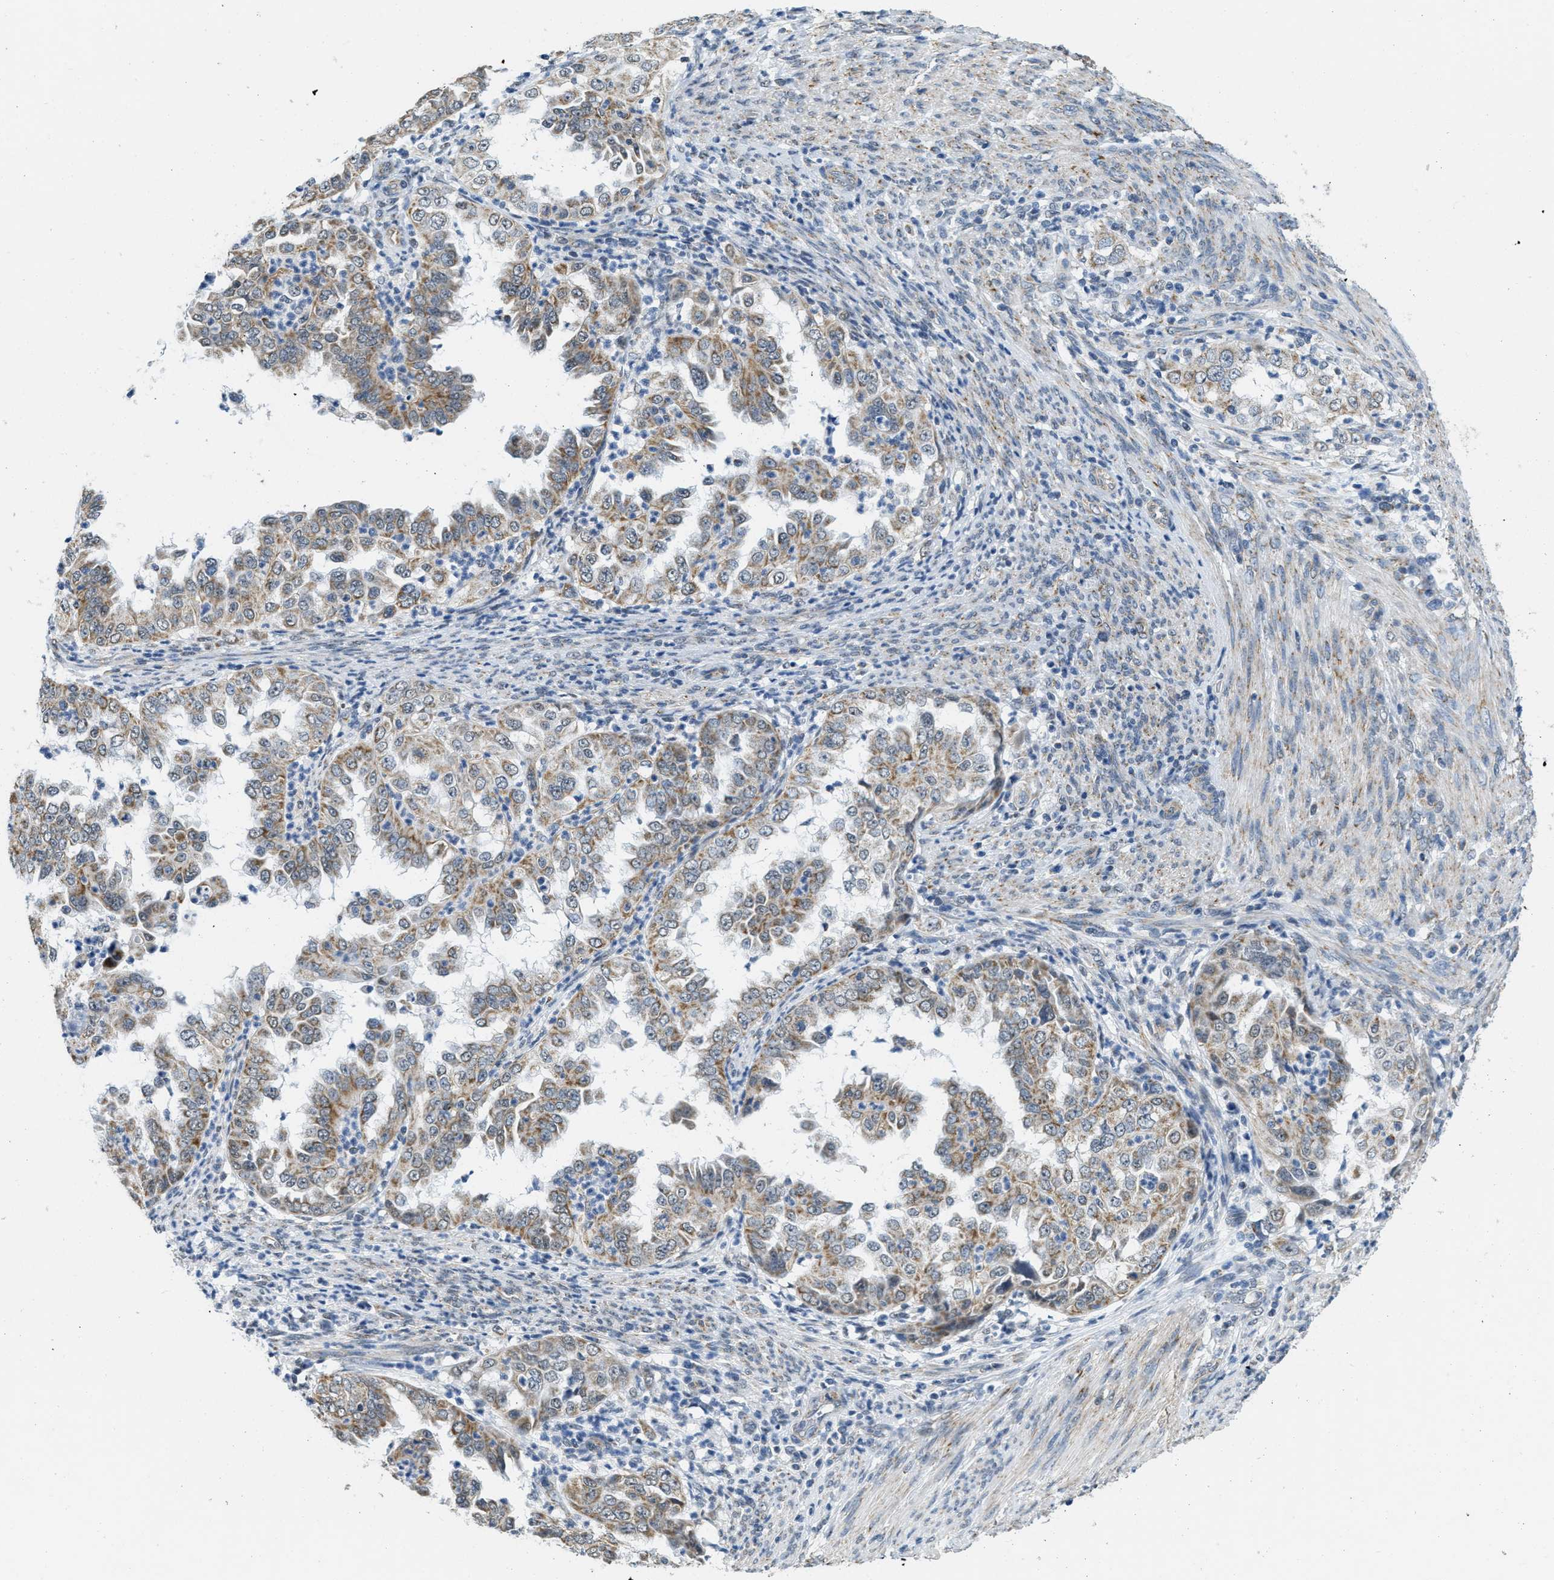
{"staining": {"intensity": "weak", "quantity": ">75%", "location": "cytoplasmic/membranous"}, "tissue": "endometrial cancer", "cell_type": "Tumor cells", "image_type": "cancer", "snomed": [{"axis": "morphology", "description": "Adenocarcinoma, NOS"}, {"axis": "topography", "description": "Endometrium"}], "caption": "This micrograph reveals IHC staining of human endometrial cancer, with low weak cytoplasmic/membranous staining in about >75% of tumor cells.", "gene": "TOMM70", "patient": {"sex": "female", "age": 85}}